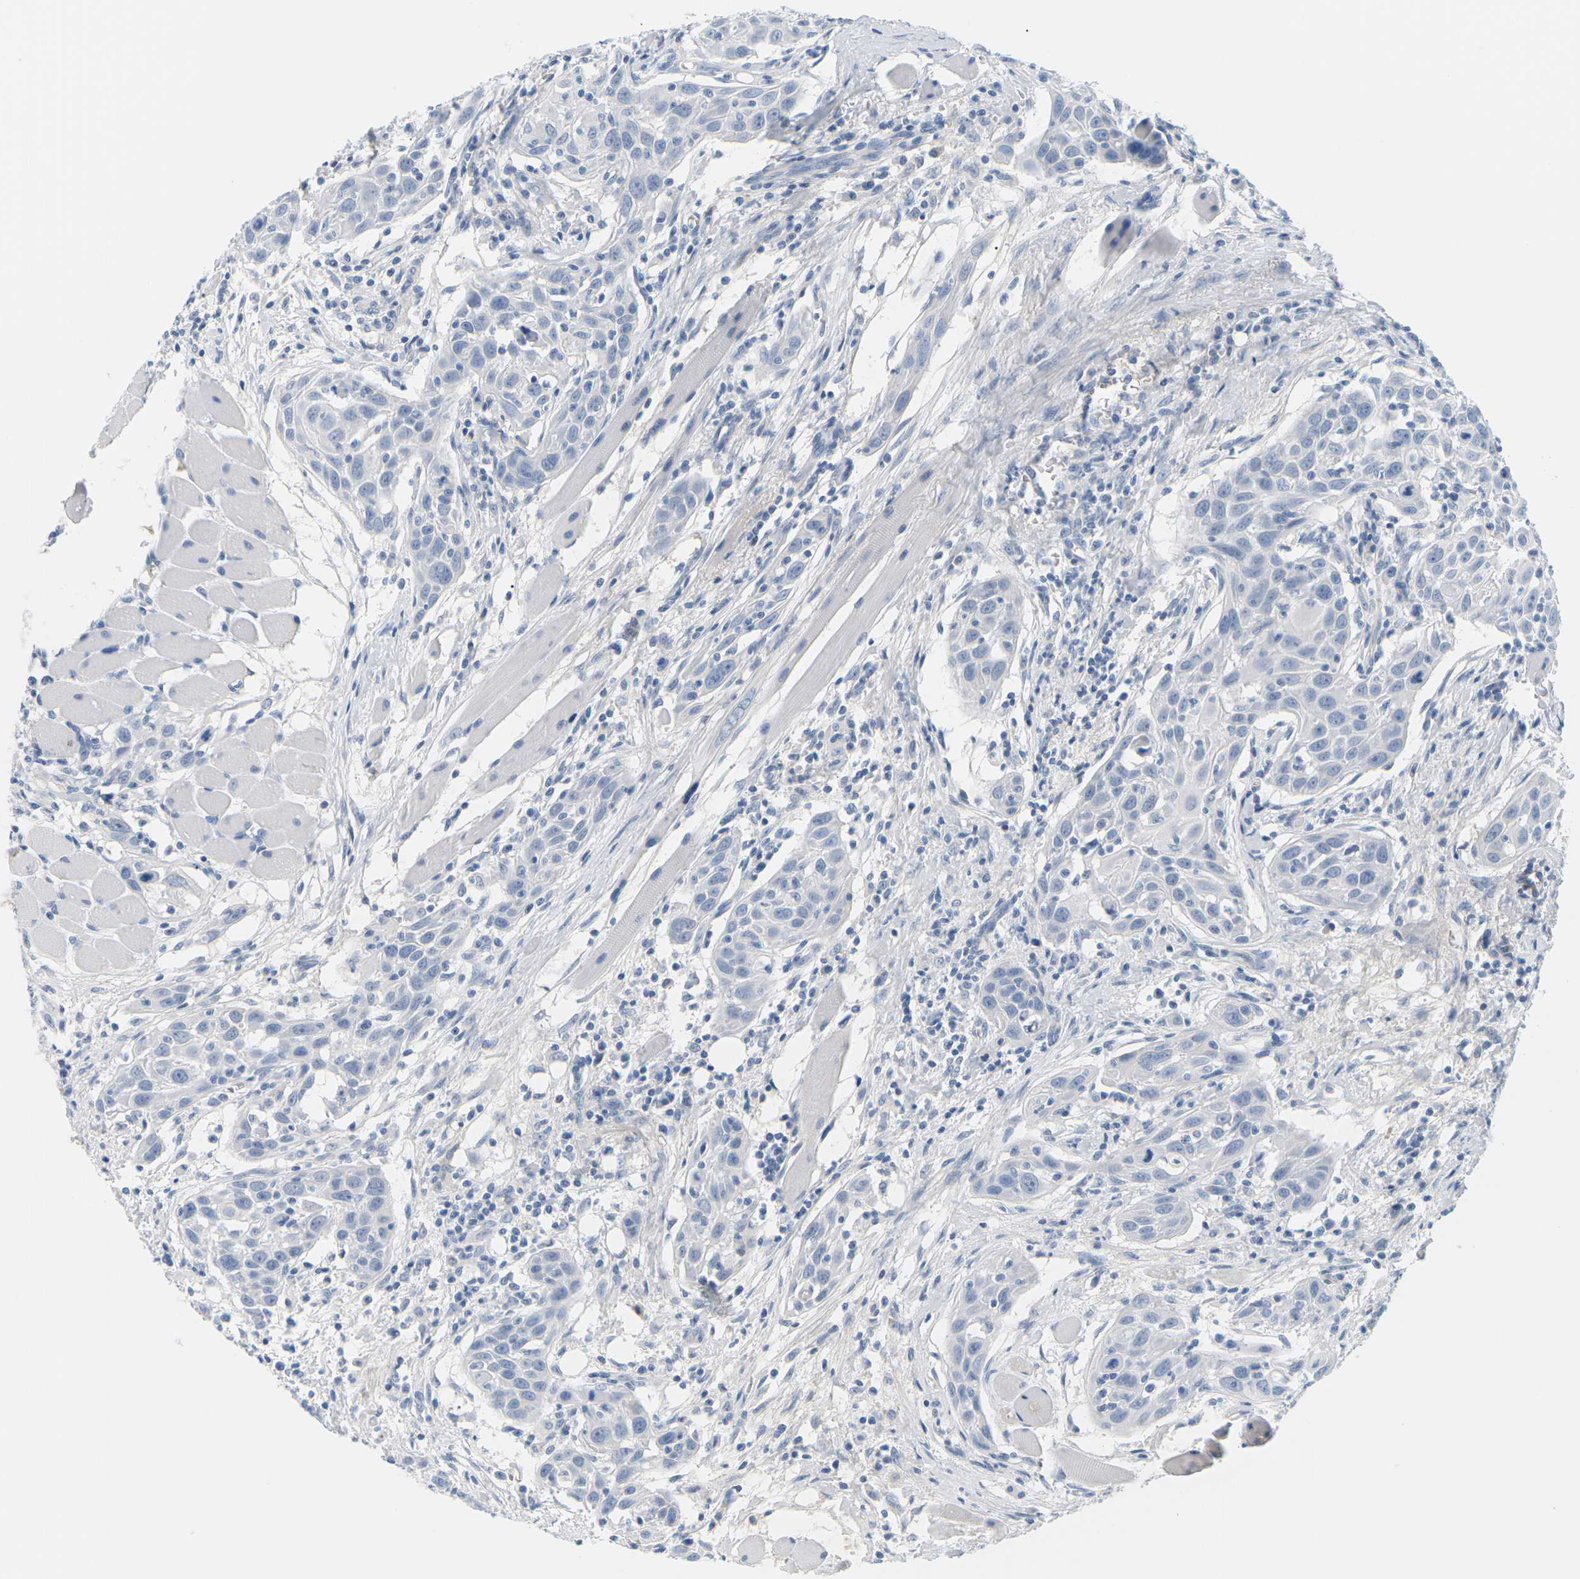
{"staining": {"intensity": "negative", "quantity": "none", "location": "none"}, "tissue": "head and neck cancer", "cell_type": "Tumor cells", "image_type": "cancer", "snomed": [{"axis": "morphology", "description": "Squamous cell carcinoma, NOS"}, {"axis": "topography", "description": "Oral tissue"}, {"axis": "topography", "description": "Head-Neck"}], "caption": "A high-resolution image shows immunohistochemistry (IHC) staining of head and neck cancer (squamous cell carcinoma), which shows no significant positivity in tumor cells. Brightfield microscopy of IHC stained with DAB (3,3'-diaminobenzidine) (brown) and hematoxylin (blue), captured at high magnification.", "gene": "APOB", "patient": {"sex": "female", "age": 50}}